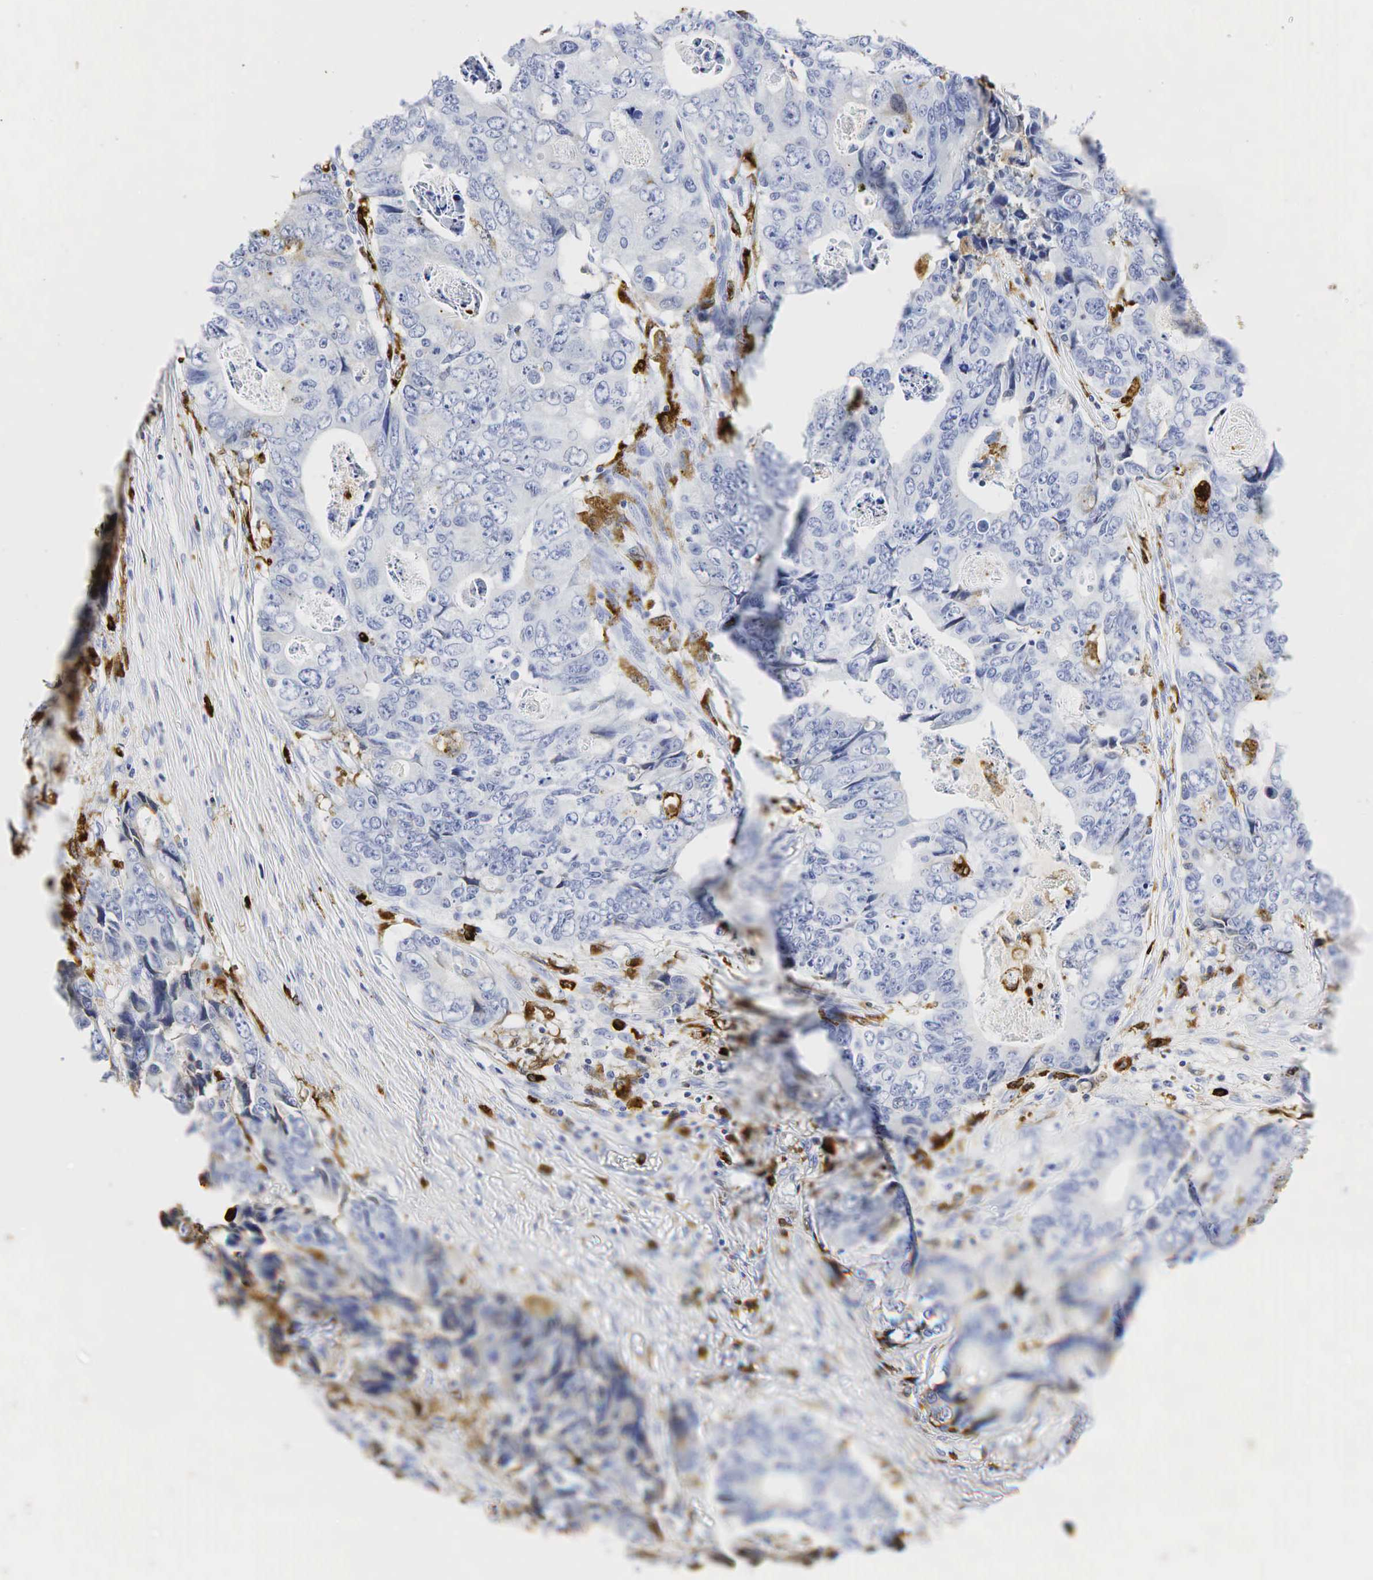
{"staining": {"intensity": "moderate", "quantity": "<25%", "location": "cytoplasmic/membranous"}, "tissue": "colorectal cancer", "cell_type": "Tumor cells", "image_type": "cancer", "snomed": [{"axis": "morphology", "description": "Adenocarcinoma, NOS"}, {"axis": "topography", "description": "Rectum"}], "caption": "Colorectal adenocarcinoma tissue demonstrates moderate cytoplasmic/membranous expression in approximately <25% of tumor cells, visualized by immunohistochemistry.", "gene": "LYZ", "patient": {"sex": "female", "age": 67}}